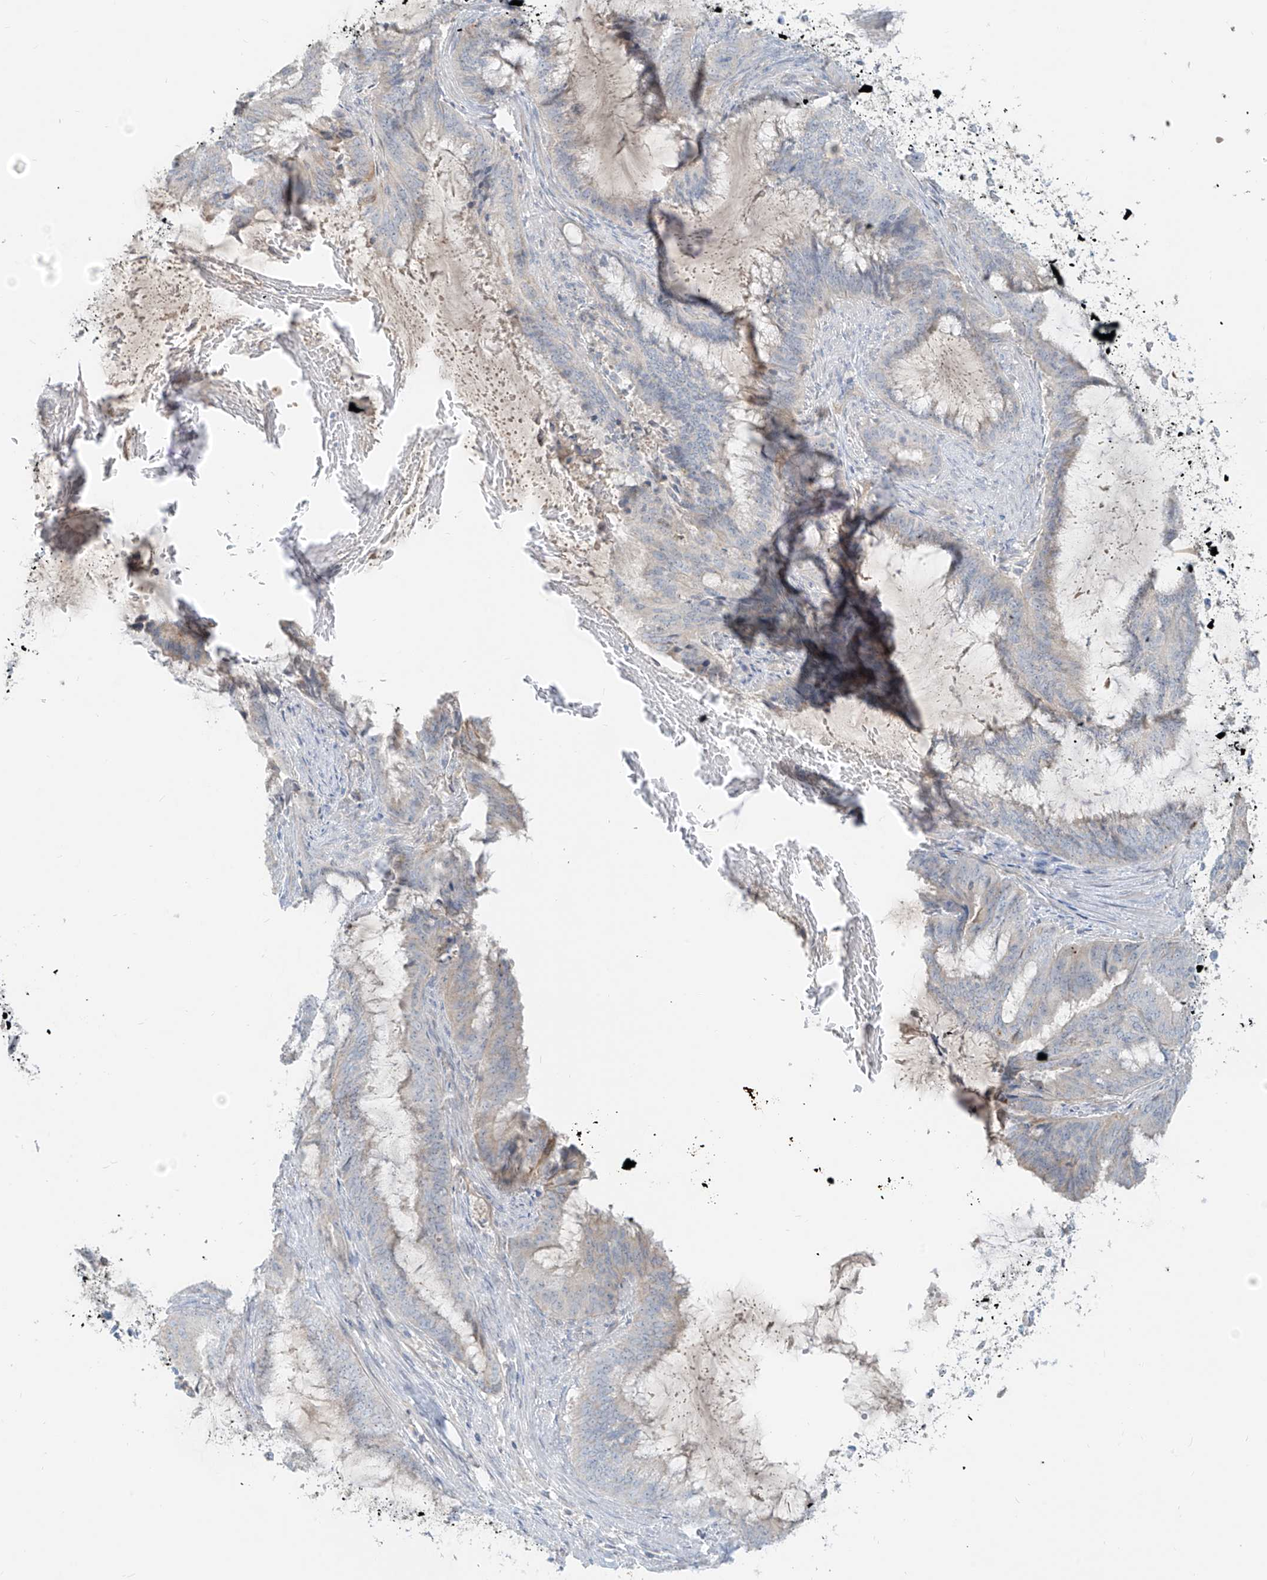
{"staining": {"intensity": "negative", "quantity": "none", "location": "none"}, "tissue": "endometrial cancer", "cell_type": "Tumor cells", "image_type": "cancer", "snomed": [{"axis": "morphology", "description": "Adenocarcinoma, NOS"}, {"axis": "topography", "description": "Endometrium"}], "caption": "An image of human endometrial adenocarcinoma is negative for staining in tumor cells.", "gene": "C2orf42", "patient": {"sex": "female", "age": 51}}